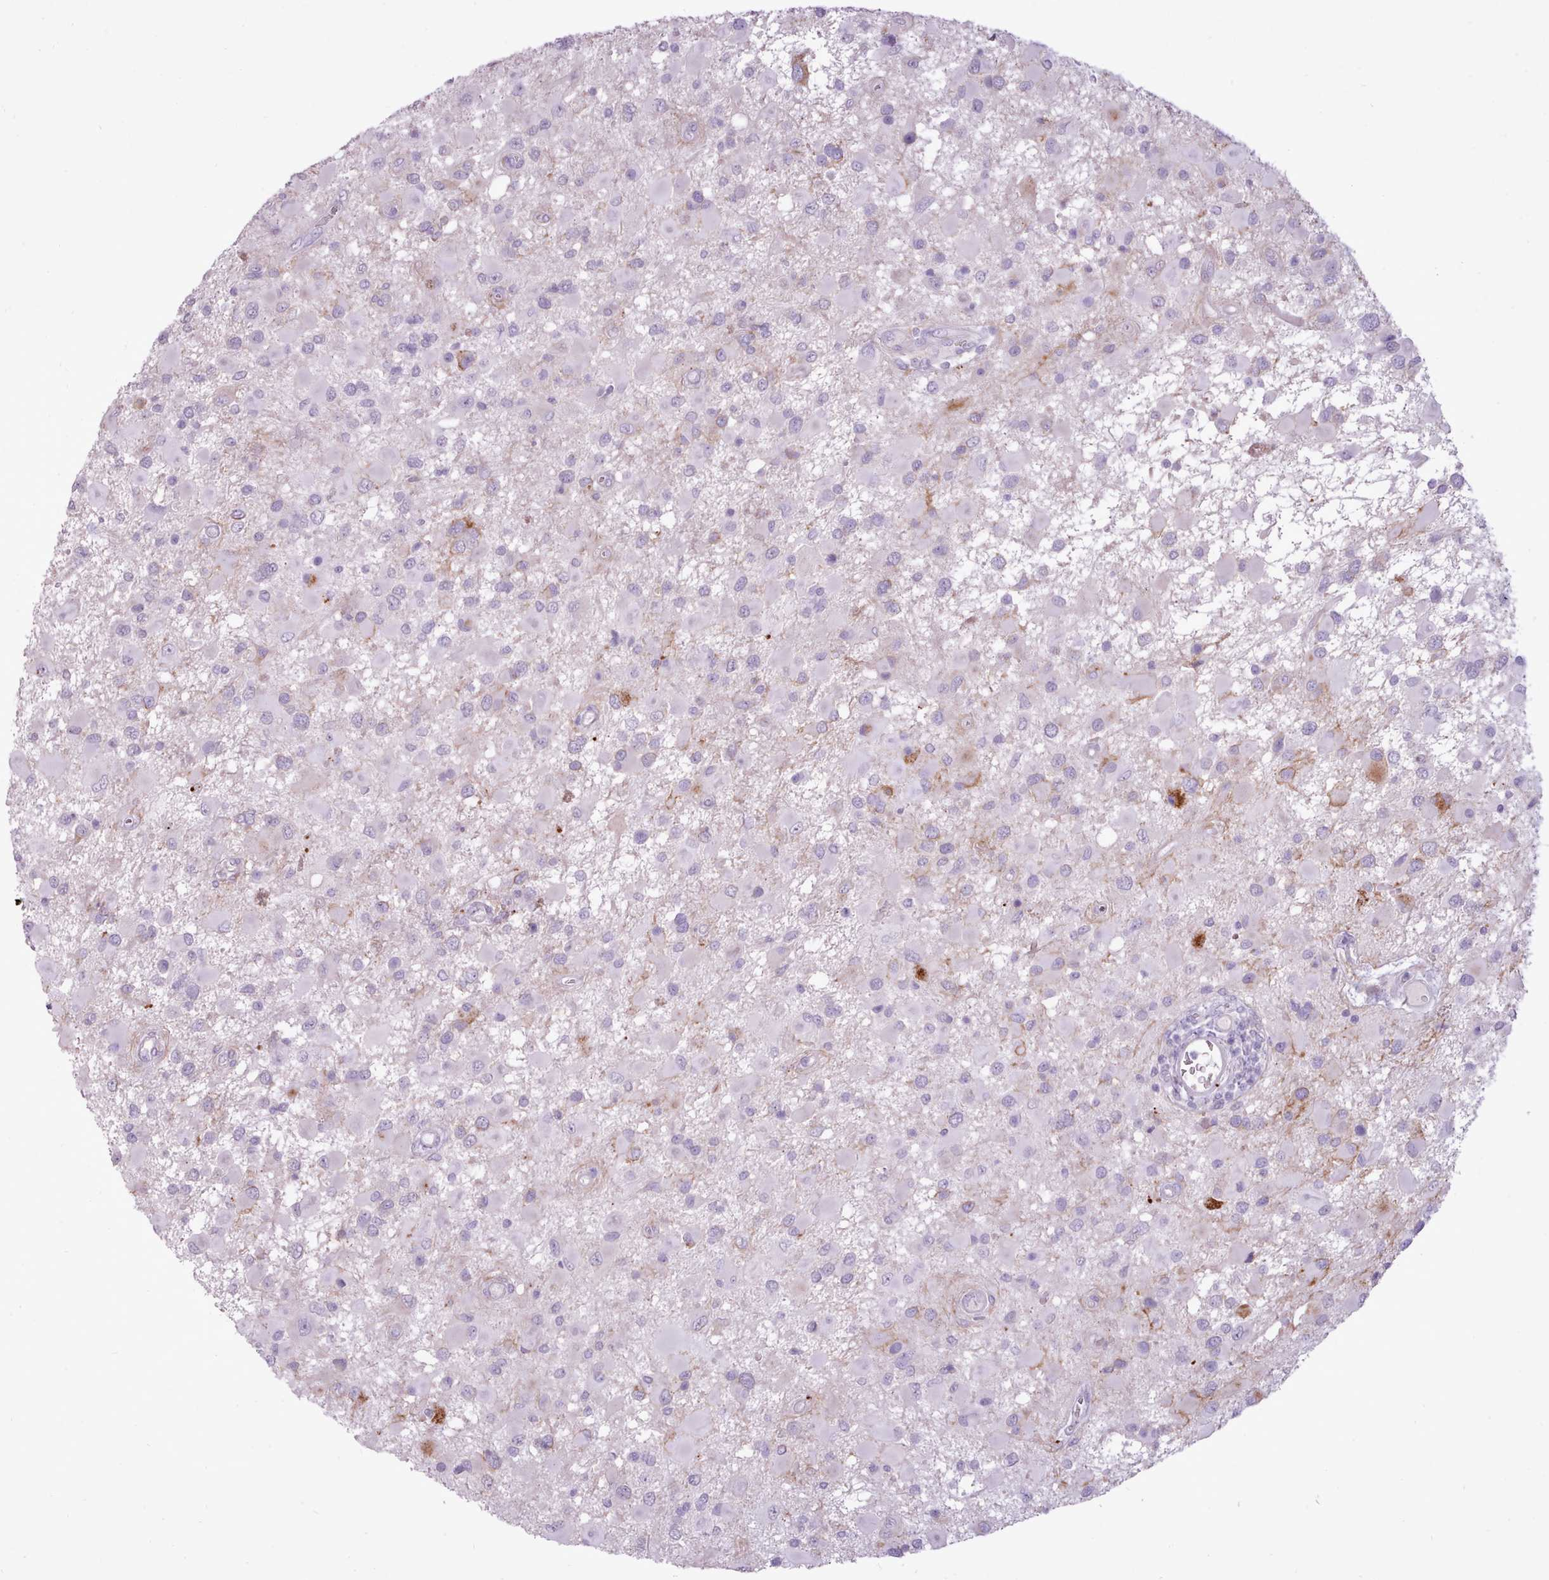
{"staining": {"intensity": "negative", "quantity": "none", "location": "none"}, "tissue": "glioma", "cell_type": "Tumor cells", "image_type": "cancer", "snomed": [{"axis": "morphology", "description": "Glioma, malignant, High grade"}, {"axis": "topography", "description": "Brain"}], "caption": "High-grade glioma (malignant) stained for a protein using IHC displays no staining tumor cells.", "gene": "ATRAID", "patient": {"sex": "male", "age": 53}}